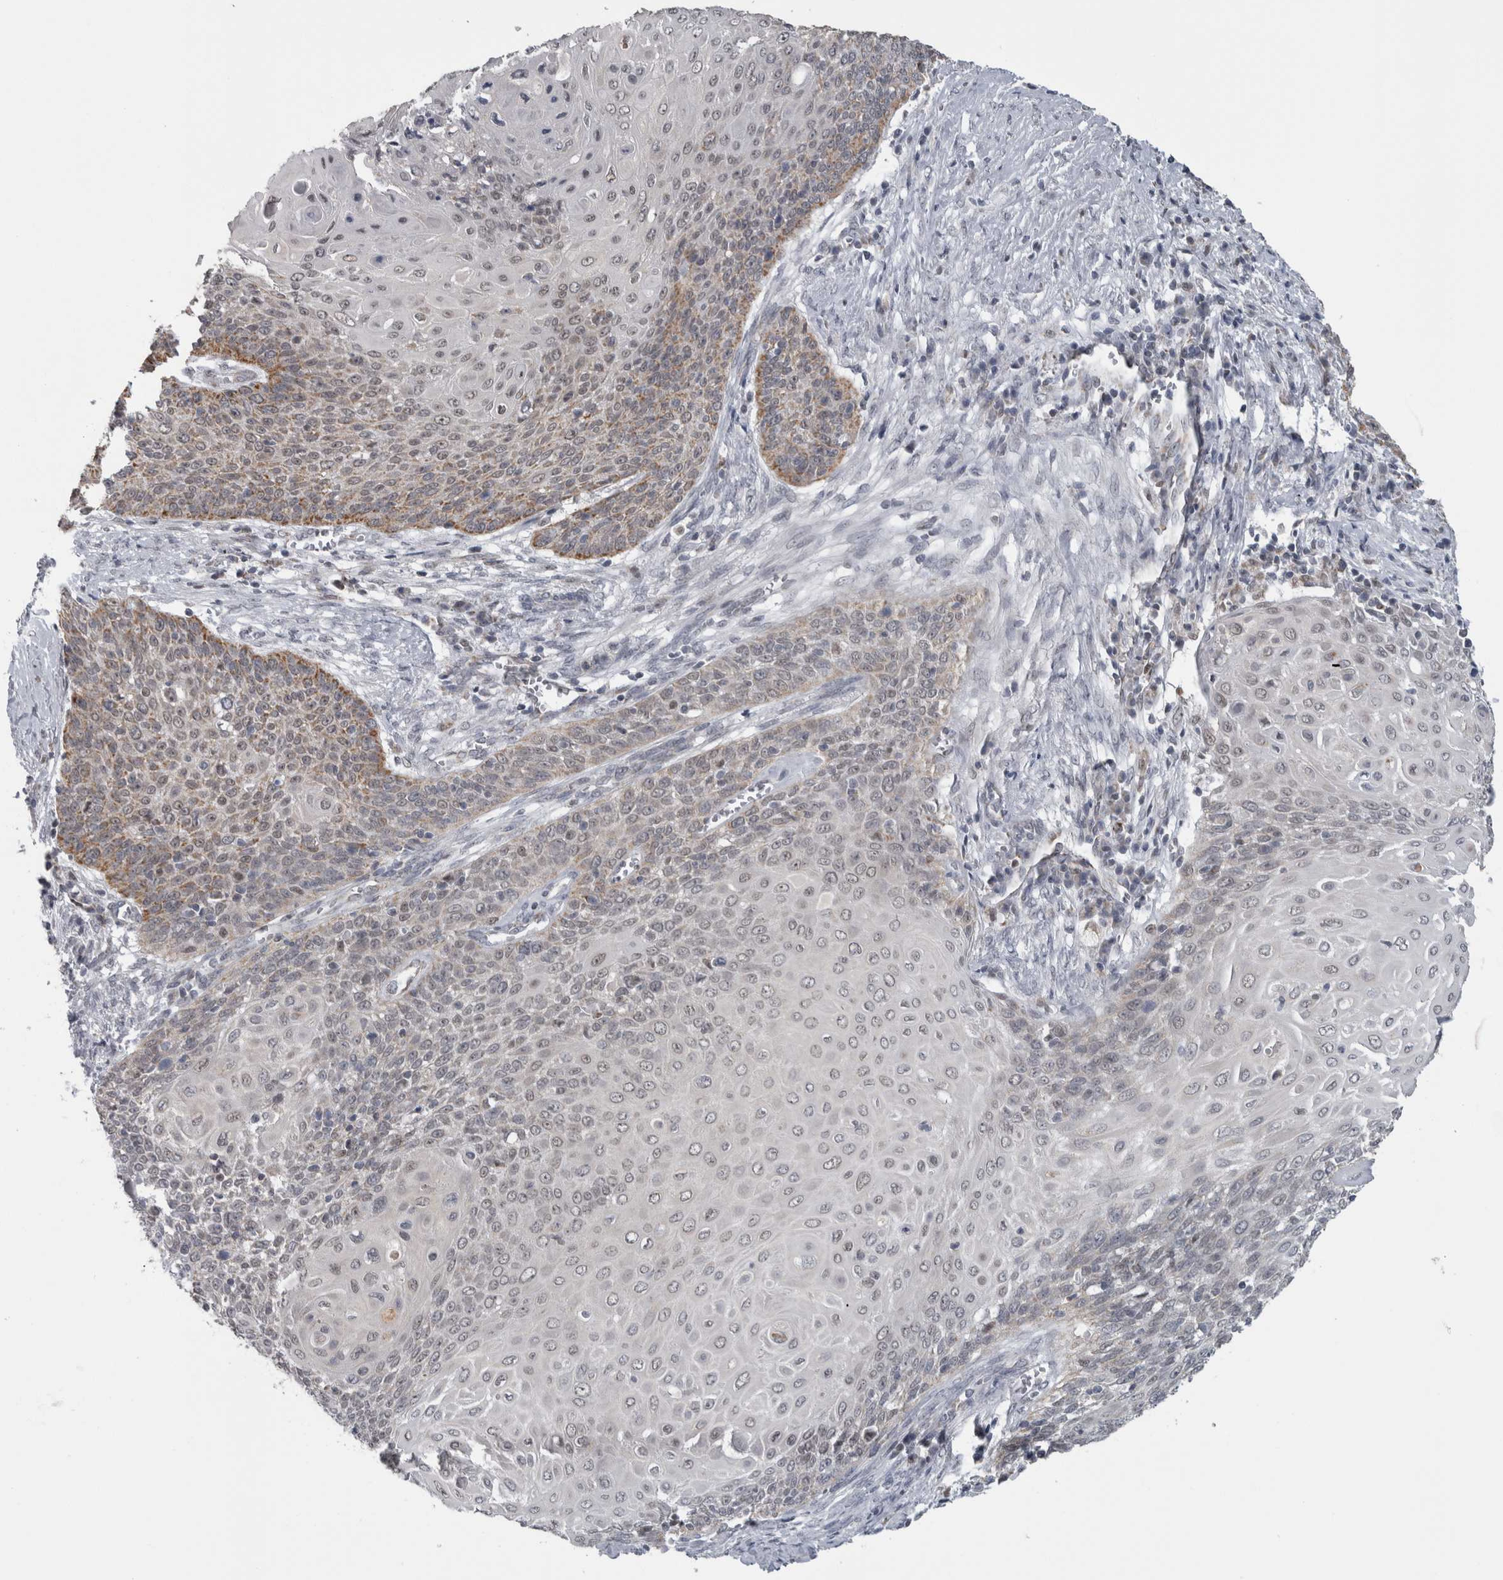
{"staining": {"intensity": "moderate", "quantity": "<25%", "location": "cytoplasmic/membranous"}, "tissue": "cervical cancer", "cell_type": "Tumor cells", "image_type": "cancer", "snomed": [{"axis": "morphology", "description": "Squamous cell carcinoma, NOS"}, {"axis": "topography", "description": "Cervix"}], "caption": "Immunohistochemistry (IHC) image of cervical cancer (squamous cell carcinoma) stained for a protein (brown), which displays low levels of moderate cytoplasmic/membranous expression in approximately <25% of tumor cells.", "gene": "OR2K2", "patient": {"sex": "female", "age": 39}}